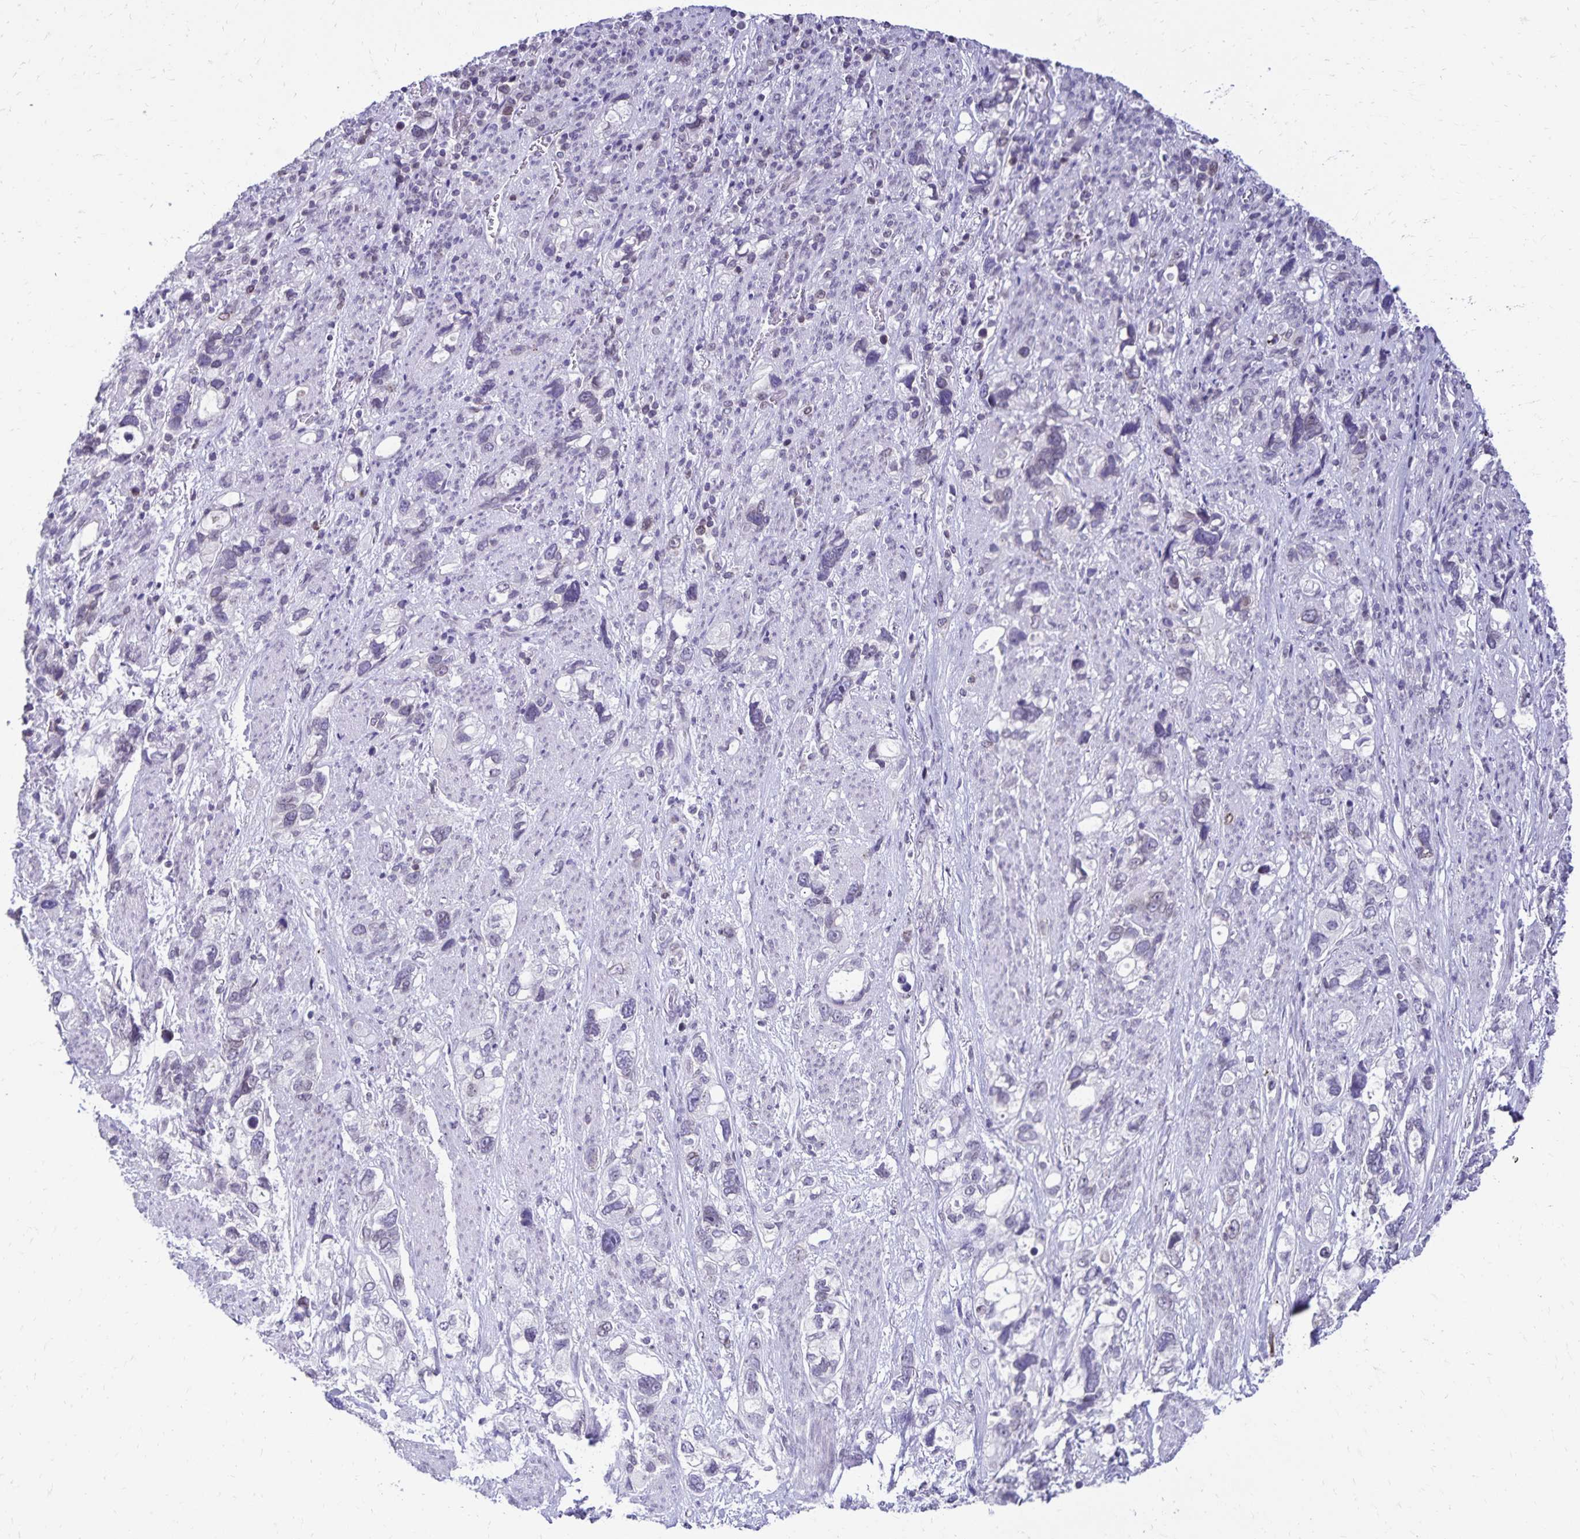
{"staining": {"intensity": "negative", "quantity": "none", "location": "none"}, "tissue": "stomach cancer", "cell_type": "Tumor cells", "image_type": "cancer", "snomed": [{"axis": "morphology", "description": "Adenocarcinoma, NOS"}, {"axis": "topography", "description": "Stomach, upper"}], "caption": "A photomicrograph of human stomach cancer (adenocarcinoma) is negative for staining in tumor cells.", "gene": "FAM166C", "patient": {"sex": "female", "age": 81}}